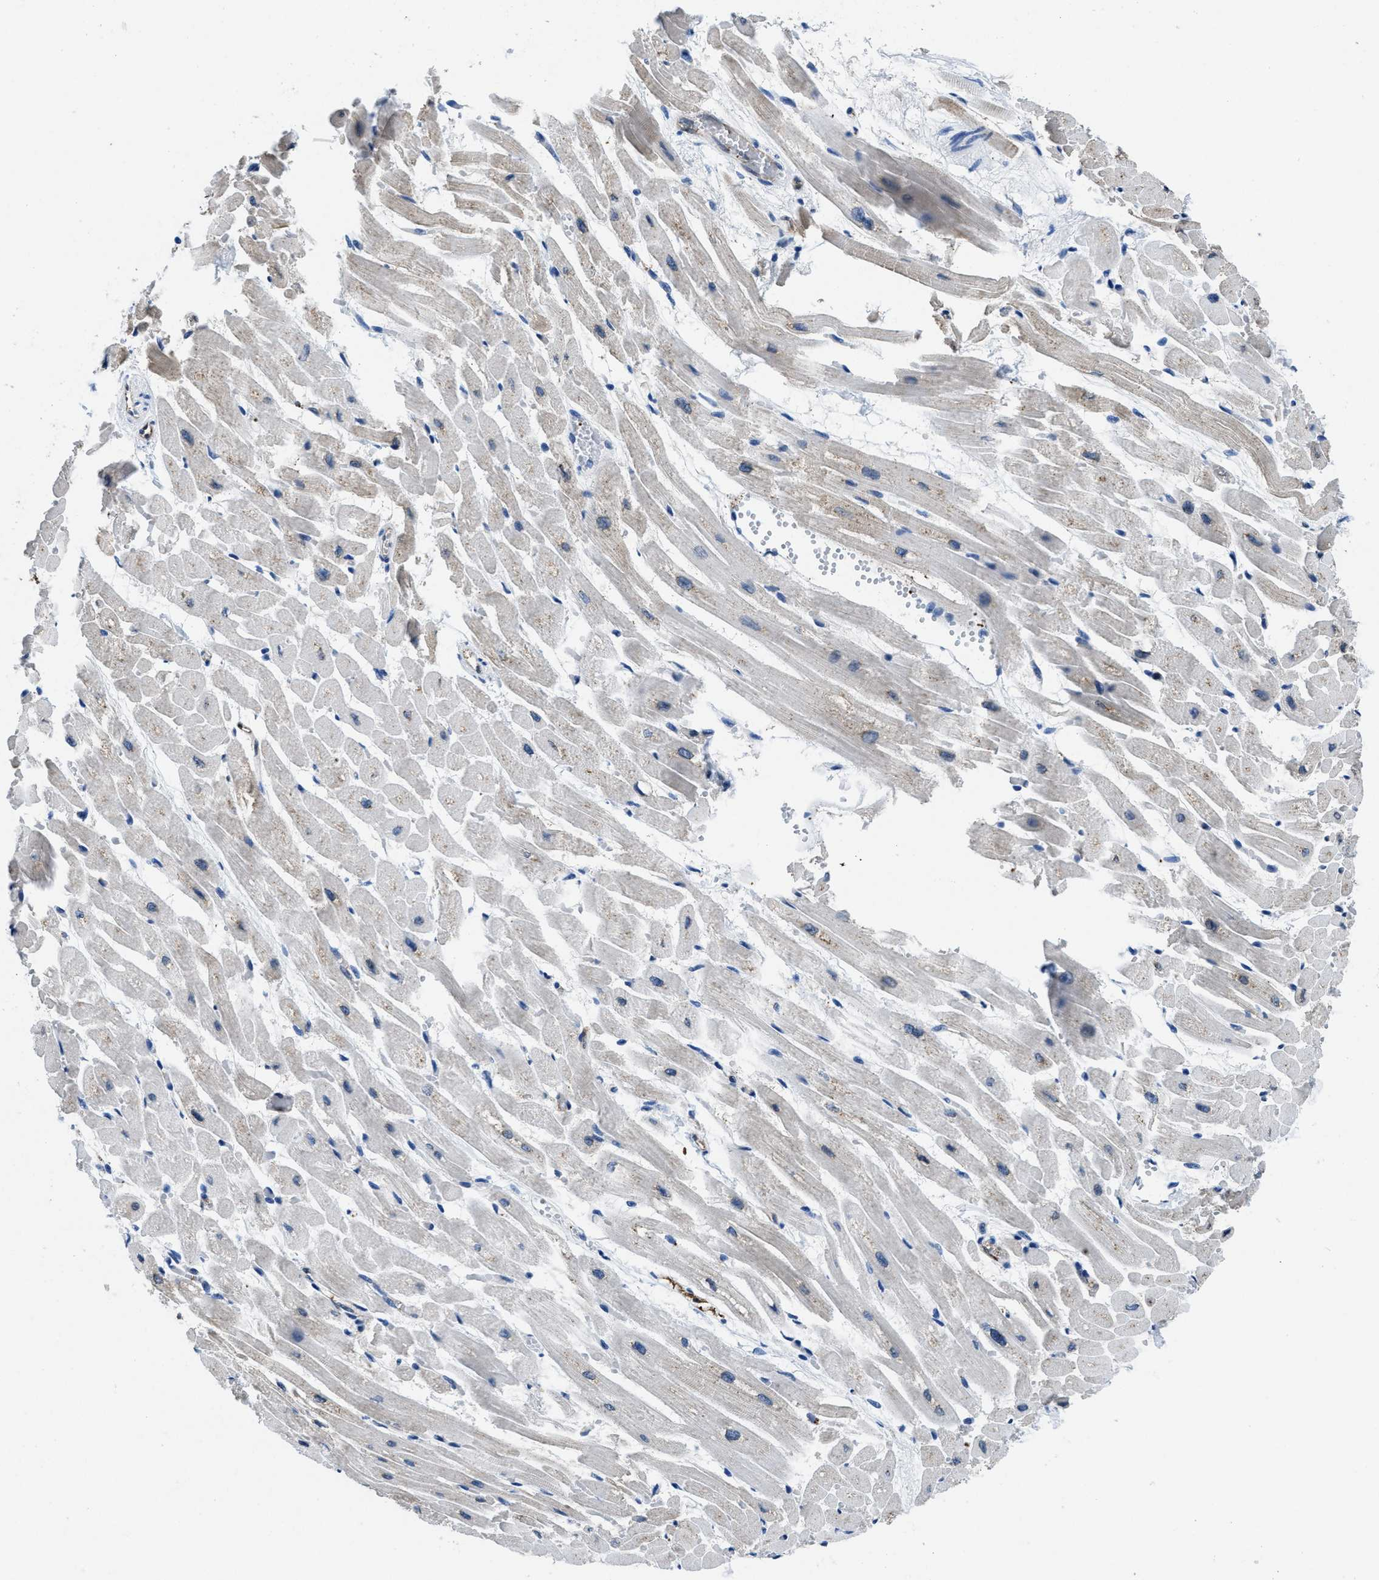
{"staining": {"intensity": "weak", "quantity": "<25%", "location": "cytoplasmic/membranous"}, "tissue": "heart muscle", "cell_type": "Cardiomyocytes", "image_type": "normal", "snomed": [{"axis": "morphology", "description": "Normal tissue, NOS"}, {"axis": "topography", "description": "Heart"}], "caption": "High magnification brightfield microscopy of benign heart muscle stained with DAB (brown) and counterstained with hematoxylin (blue): cardiomyocytes show no significant positivity. Brightfield microscopy of IHC stained with DAB (3,3'-diaminobenzidine) (brown) and hematoxylin (blue), captured at high magnification.", "gene": "ITGA3", "patient": {"sex": "male", "age": 45}}